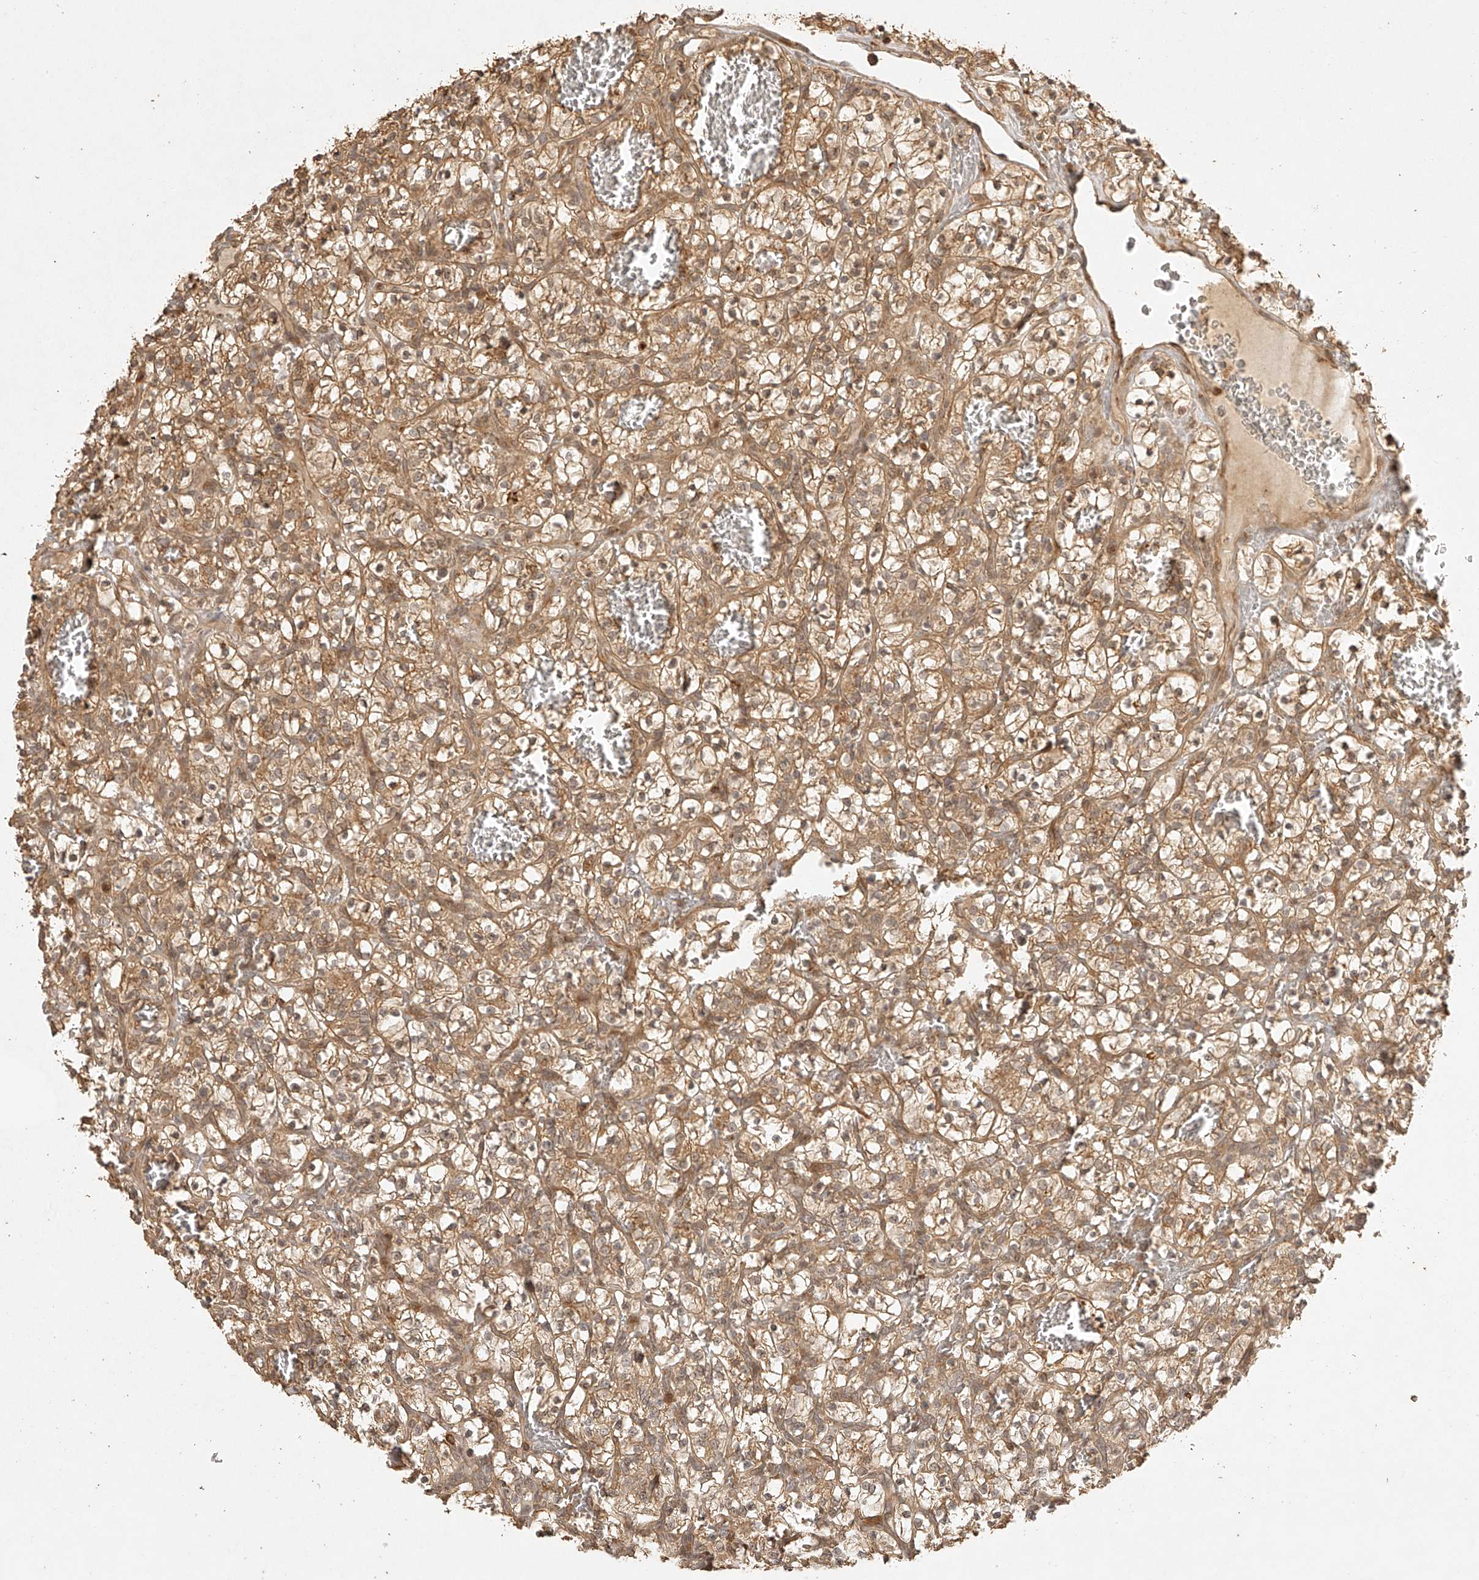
{"staining": {"intensity": "moderate", "quantity": ">75%", "location": "cytoplasmic/membranous"}, "tissue": "renal cancer", "cell_type": "Tumor cells", "image_type": "cancer", "snomed": [{"axis": "morphology", "description": "Adenocarcinoma, NOS"}, {"axis": "topography", "description": "Kidney"}], "caption": "About >75% of tumor cells in adenocarcinoma (renal) show moderate cytoplasmic/membranous protein staining as visualized by brown immunohistochemical staining.", "gene": "BCL2L11", "patient": {"sex": "female", "age": 57}}